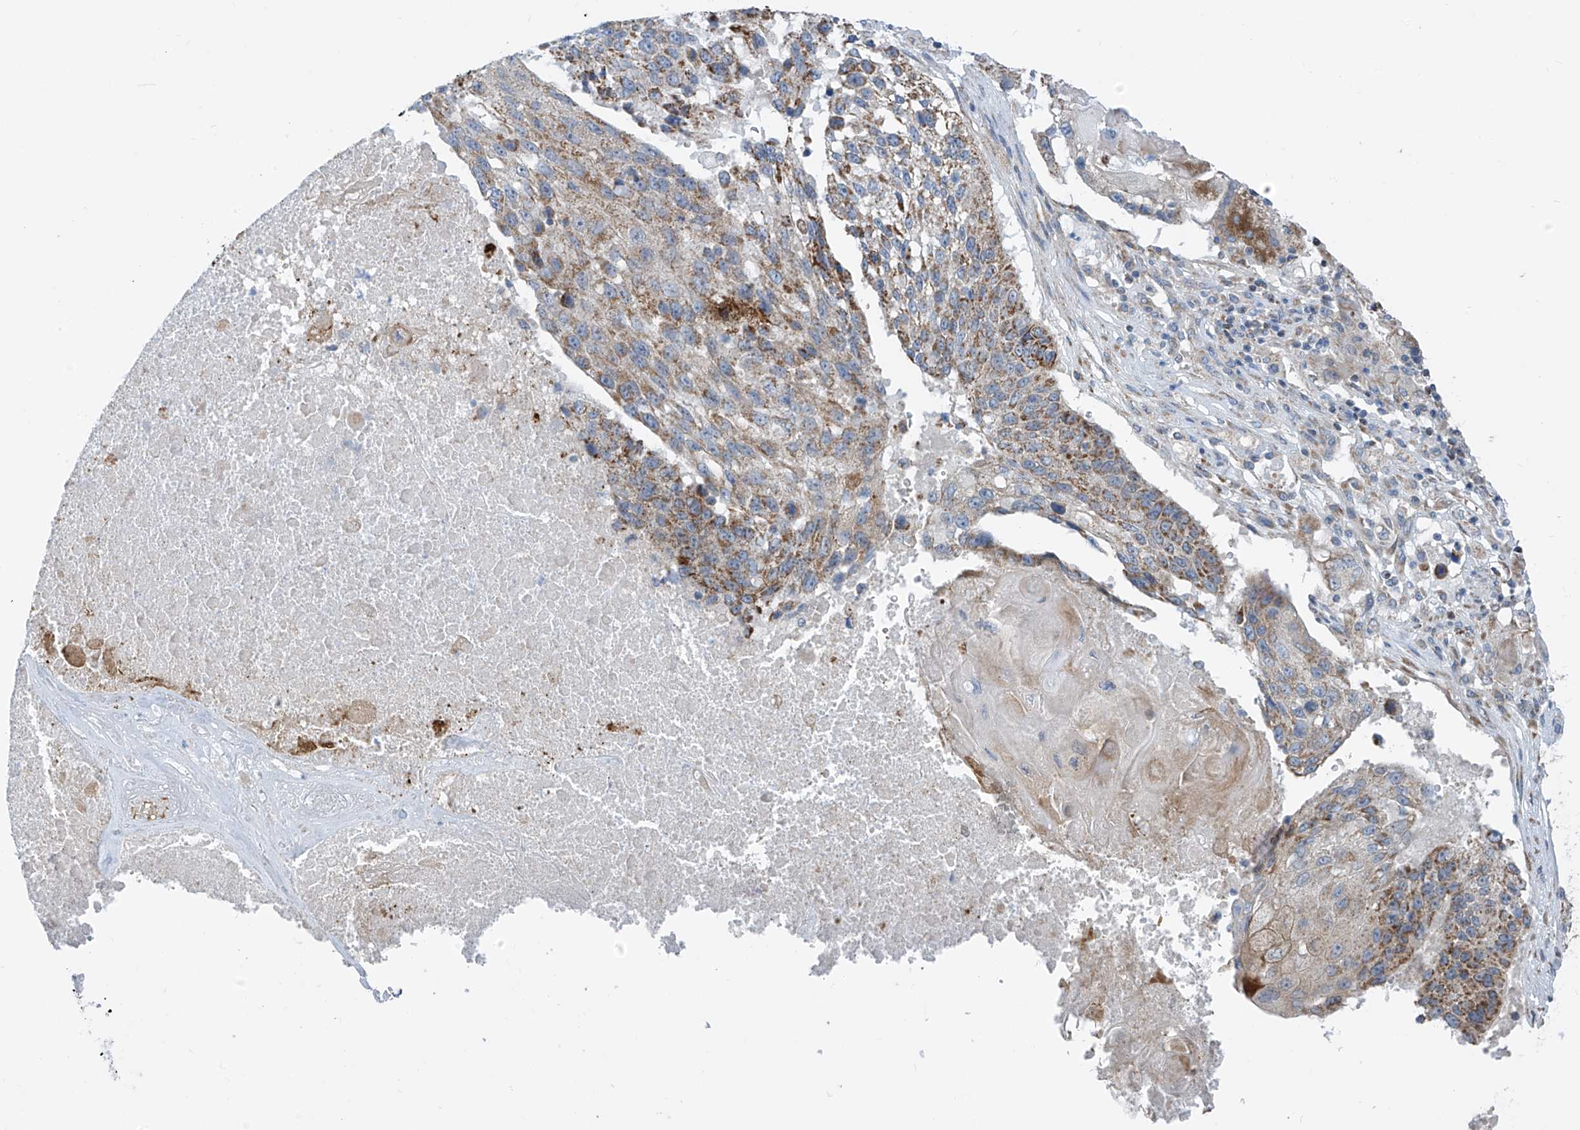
{"staining": {"intensity": "moderate", "quantity": ">75%", "location": "cytoplasmic/membranous"}, "tissue": "lung cancer", "cell_type": "Tumor cells", "image_type": "cancer", "snomed": [{"axis": "morphology", "description": "Squamous cell carcinoma, NOS"}, {"axis": "topography", "description": "Lung"}], "caption": "Immunohistochemistry (IHC) of lung cancer (squamous cell carcinoma) shows medium levels of moderate cytoplasmic/membranous expression in about >75% of tumor cells.", "gene": "EOMES", "patient": {"sex": "male", "age": 61}}